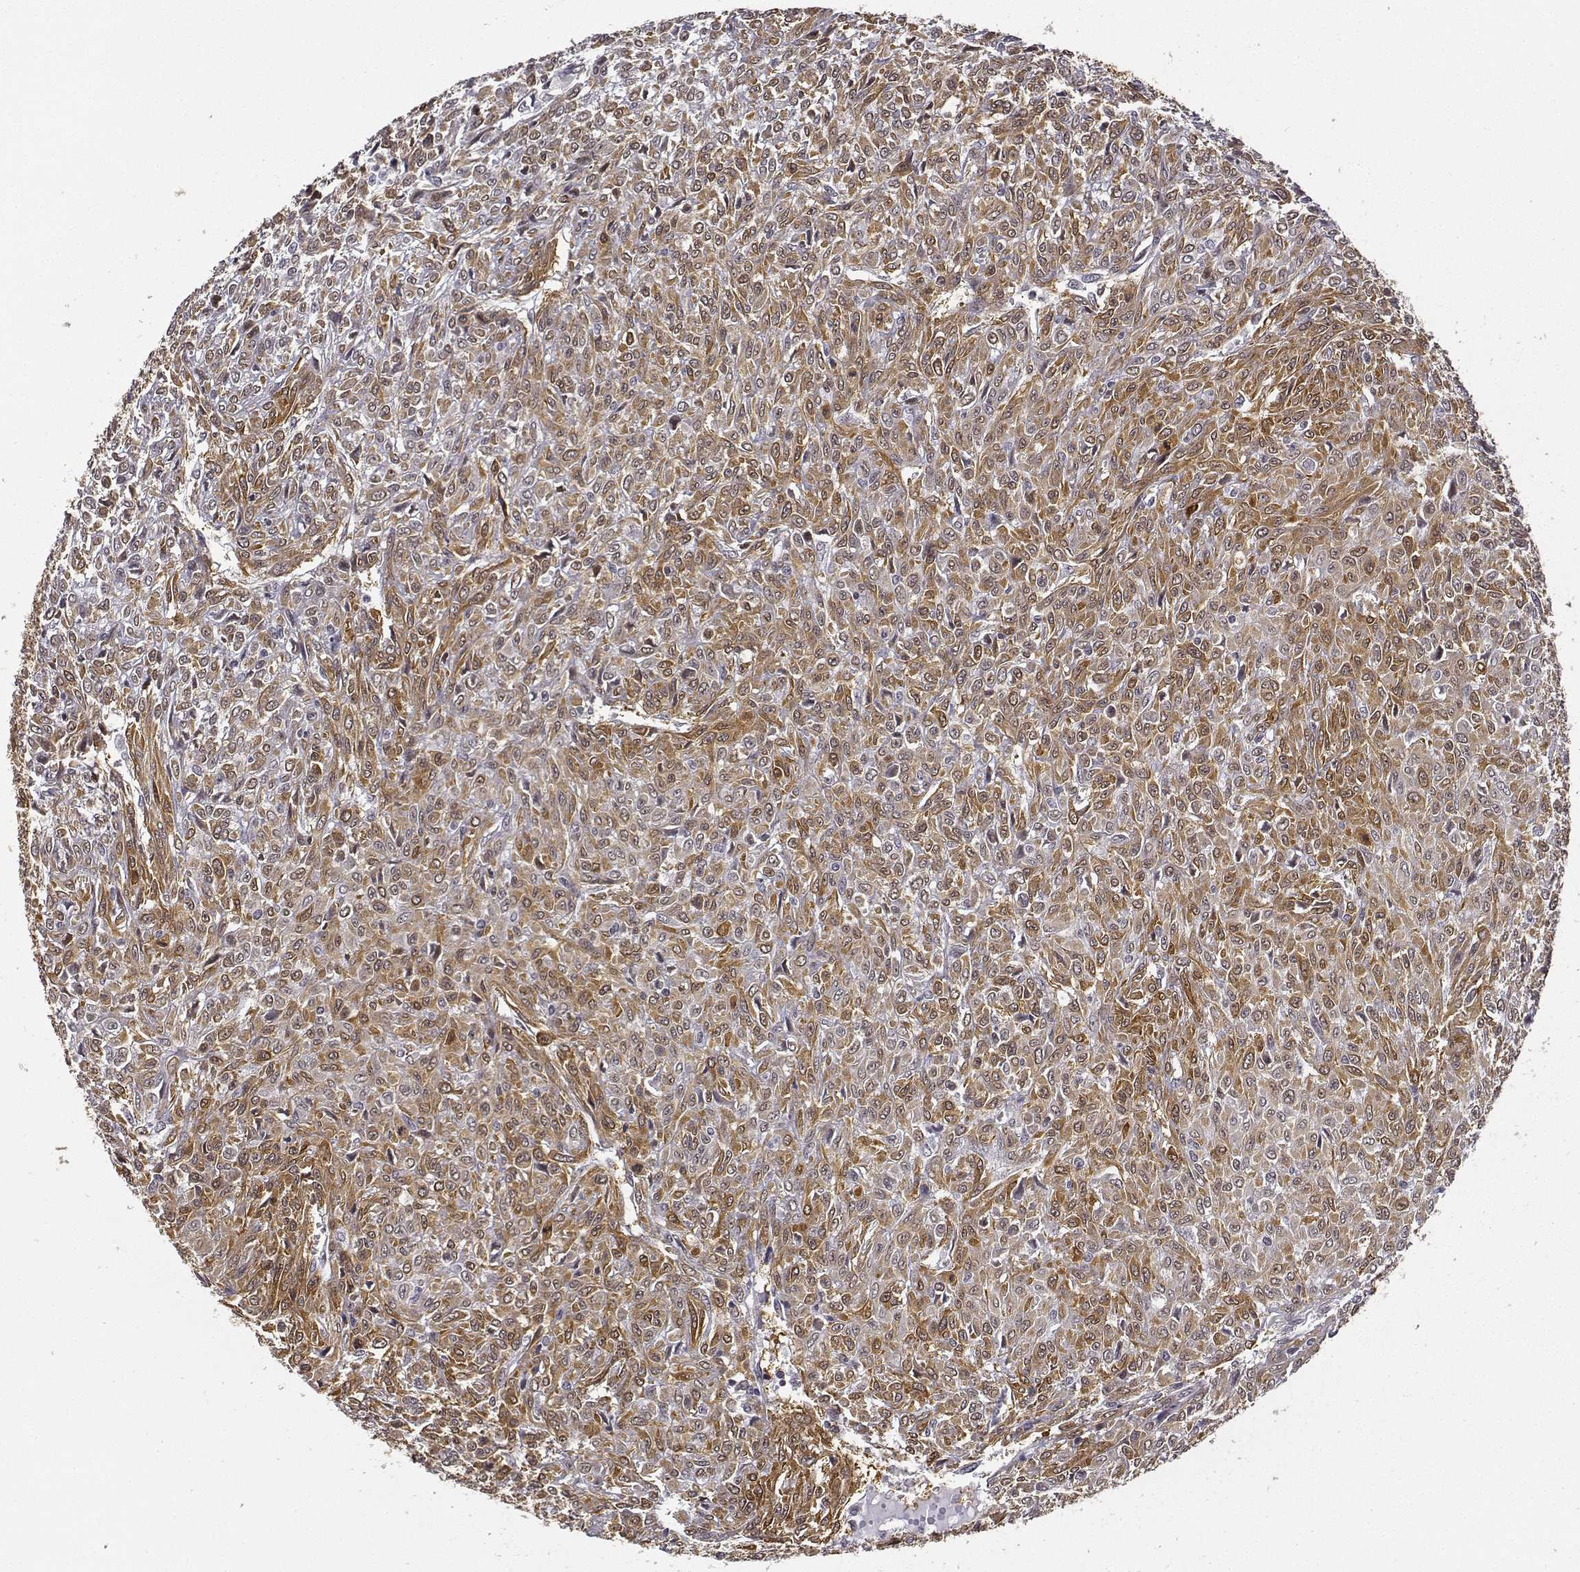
{"staining": {"intensity": "moderate", "quantity": ">75%", "location": "cytoplasmic/membranous,nuclear"}, "tissue": "renal cancer", "cell_type": "Tumor cells", "image_type": "cancer", "snomed": [{"axis": "morphology", "description": "Adenocarcinoma, NOS"}, {"axis": "topography", "description": "Kidney"}], "caption": "Immunohistochemical staining of human renal cancer reveals medium levels of moderate cytoplasmic/membranous and nuclear staining in about >75% of tumor cells.", "gene": "PHGDH", "patient": {"sex": "male", "age": 58}}